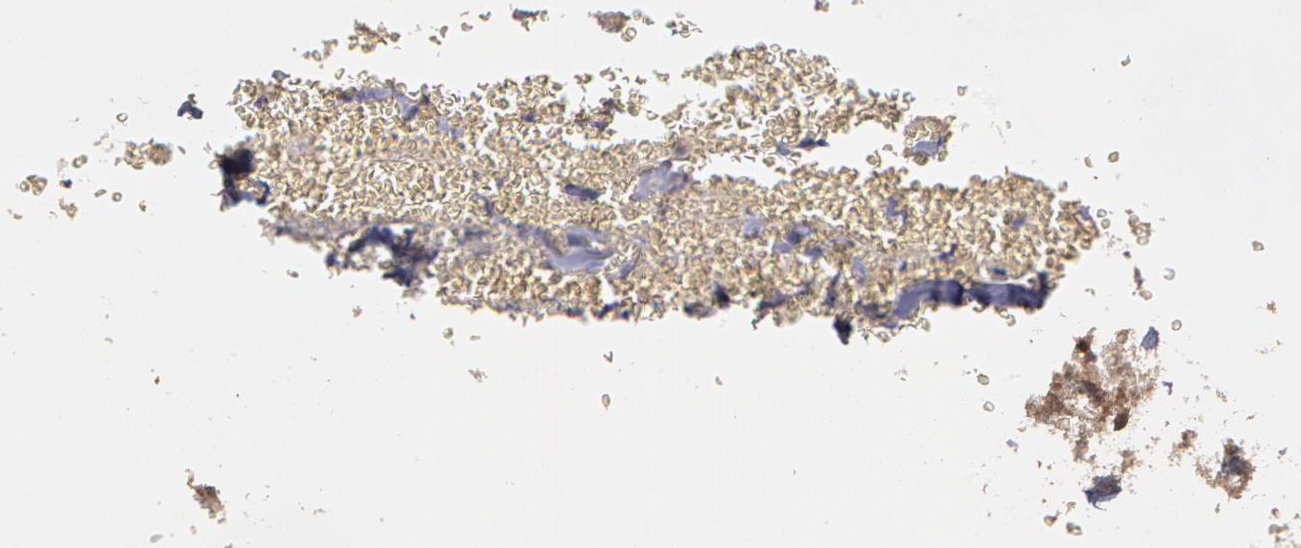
{"staining": {"intensity": "strong", "quantity": "25%-75%", "location": "cytoplasmic/membranous,nuclear"}, "tissue": "thyroid cancer", "cell_type": "Tumor cells", "image_type": "cancer", "snomed": [{"axis": "morphology", "description": "Carcinoma, NOS"}, {"axis": "topography", "description": "Thyroid gland"}], "caption": "Protein staining exhibits strong cytoplasmic/membranous and nuclear staining in approximately 25%-75% of tumor cells in thyroid cancer (carcinoma).", "gene": "GLIS1", "patient": {"sex": "male", "age": 76}}